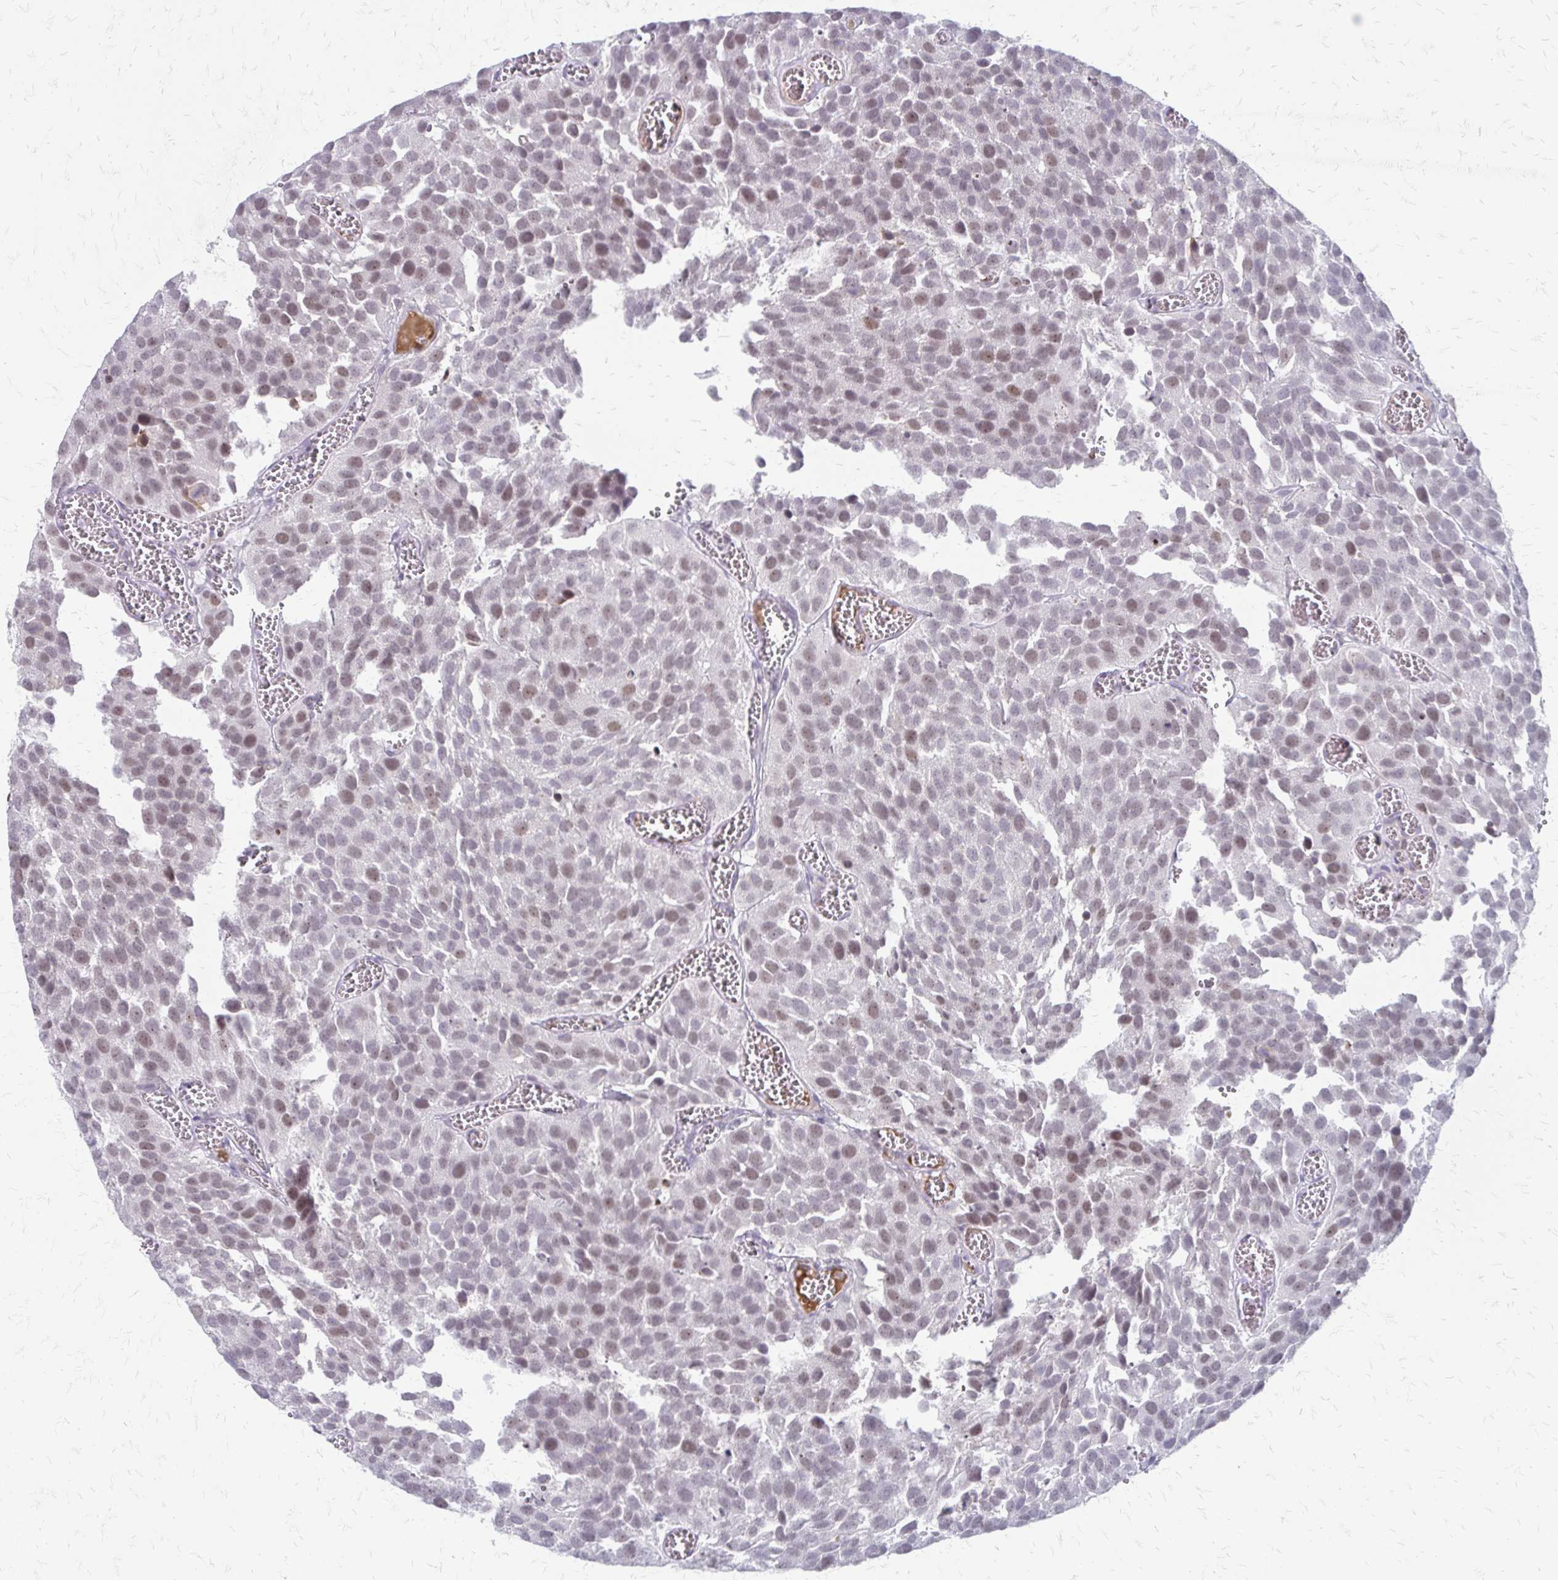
{"staining": {"intensity": "moderate", "quantity": ">75%", "location": "nuclear"}, "tissue": "urothelial cancer", "cell_type": "Tumor cells", "image_type": "cancer", "snomed": [{"axis": "morphology", "description": "Urothelial carcinoma, Low grade"}, {"axis": "topography", "description": "Urinary bladder"}], "caption": "This is an image of immunohistochemistry (IHC) staining of urothelial cancer, which shows moderate expression in the nuclear of tumor cells.", "gene": "EED", "patient": {"sex": "female", "age": 69}}